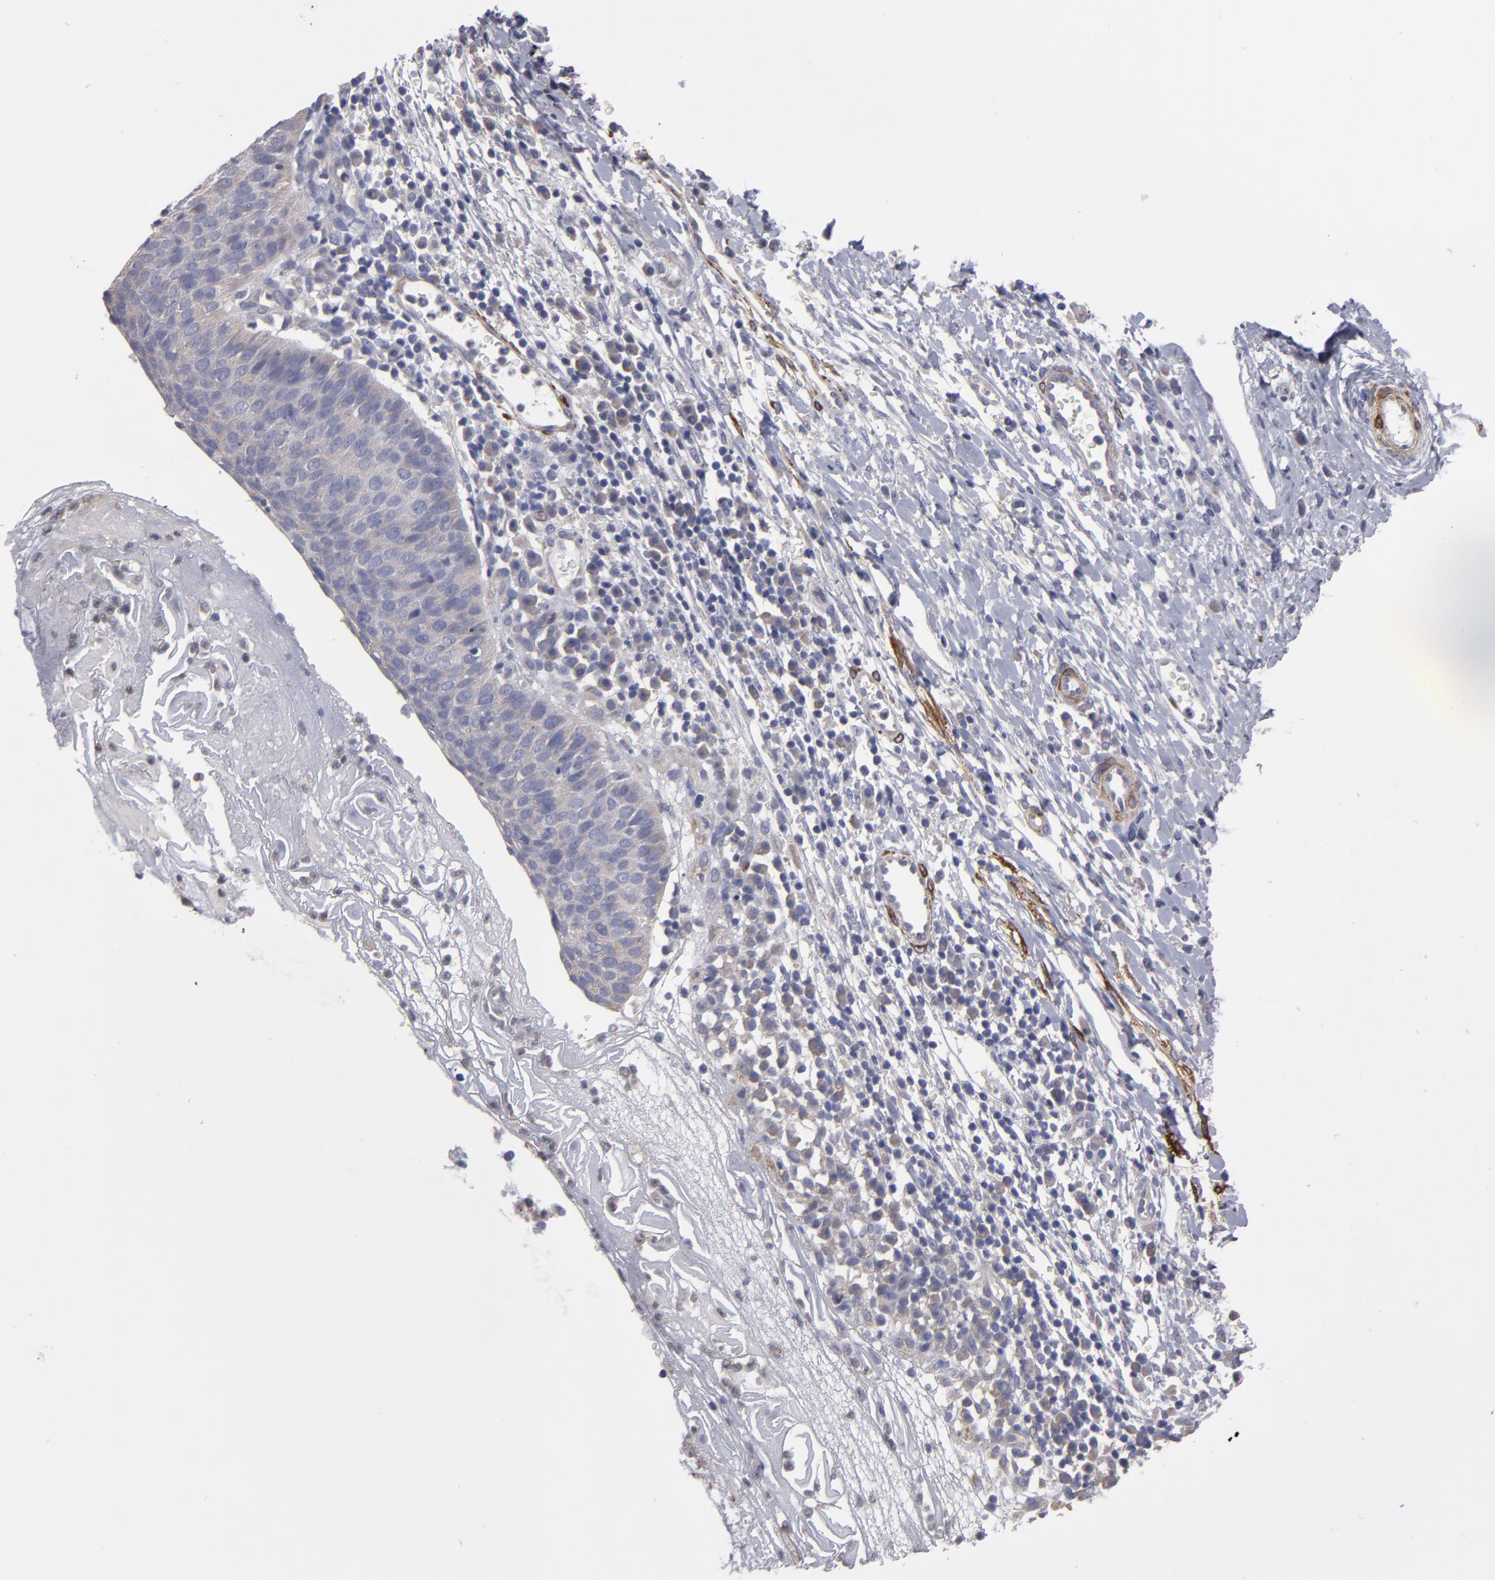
{"staining": {"intensity": "weak", "quantity": "<25%", "location": "cytoplasmic/membranous"}, "tissue": "cervical cancer", "cell_type": "Tumor cells", "image_type": "cancer", "snomed": [{"axis": "morphology", "description": "Normal tissue, NOS"}, {"axis": "morphology", "description": "Squamous cell carcinoma, NOS"}, {"axis": "topography", "description": "Cervix"}], "caption": "This is an immunohistochemistry (IHC) micrograph of human cervical squamous cell carcinoma. There is no positivity in tumor cells.", "gene": "SLMAP", "patient": {"sex": "female", "age": 39}}